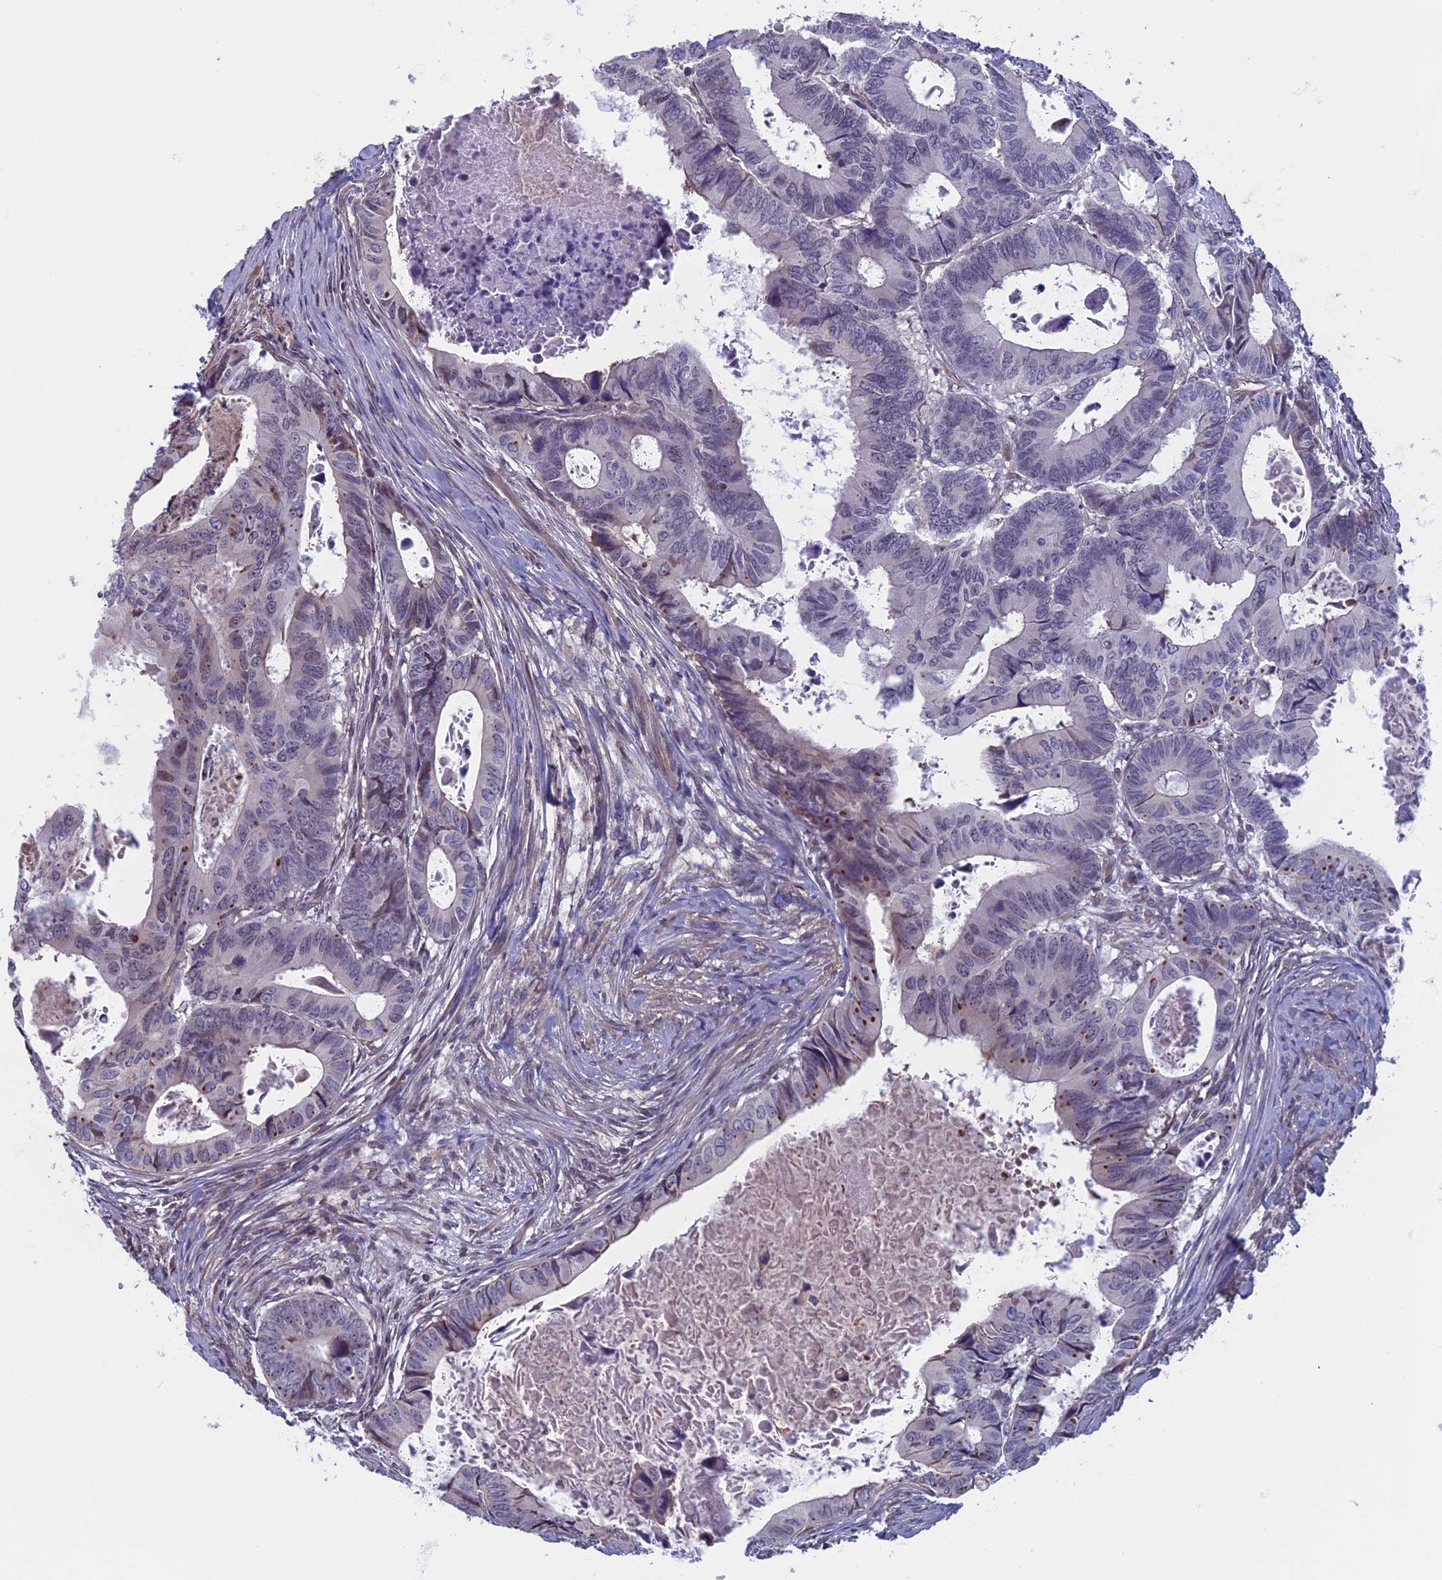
{"staining": {"intensity": "moderate", "quantity": "<25%", "location": "cytoplasmic/membranous"}, "tissue": "colorectal cancer", "cell_type": "Tumor cells", "image_type": "cancer", "snomed": [{"axis": "morphology", "description": "Adenocarcinoma, NOS"}, {"axis": "topography", "description": "Colon"}], "caption": "Immunohistochemistry image of neoplastic tissue: adenocarcinoma (colorectal) stained using immunohistochemistry (IHC) exhibits low levels of moderate protein expression localized specifically in the cytoplasmic/membranous of tumor cells, appearing as a cytoplasmic/membranous brown color.", "gene": "SLC1A6", "patient": {"sex": "male", "age": 85}}